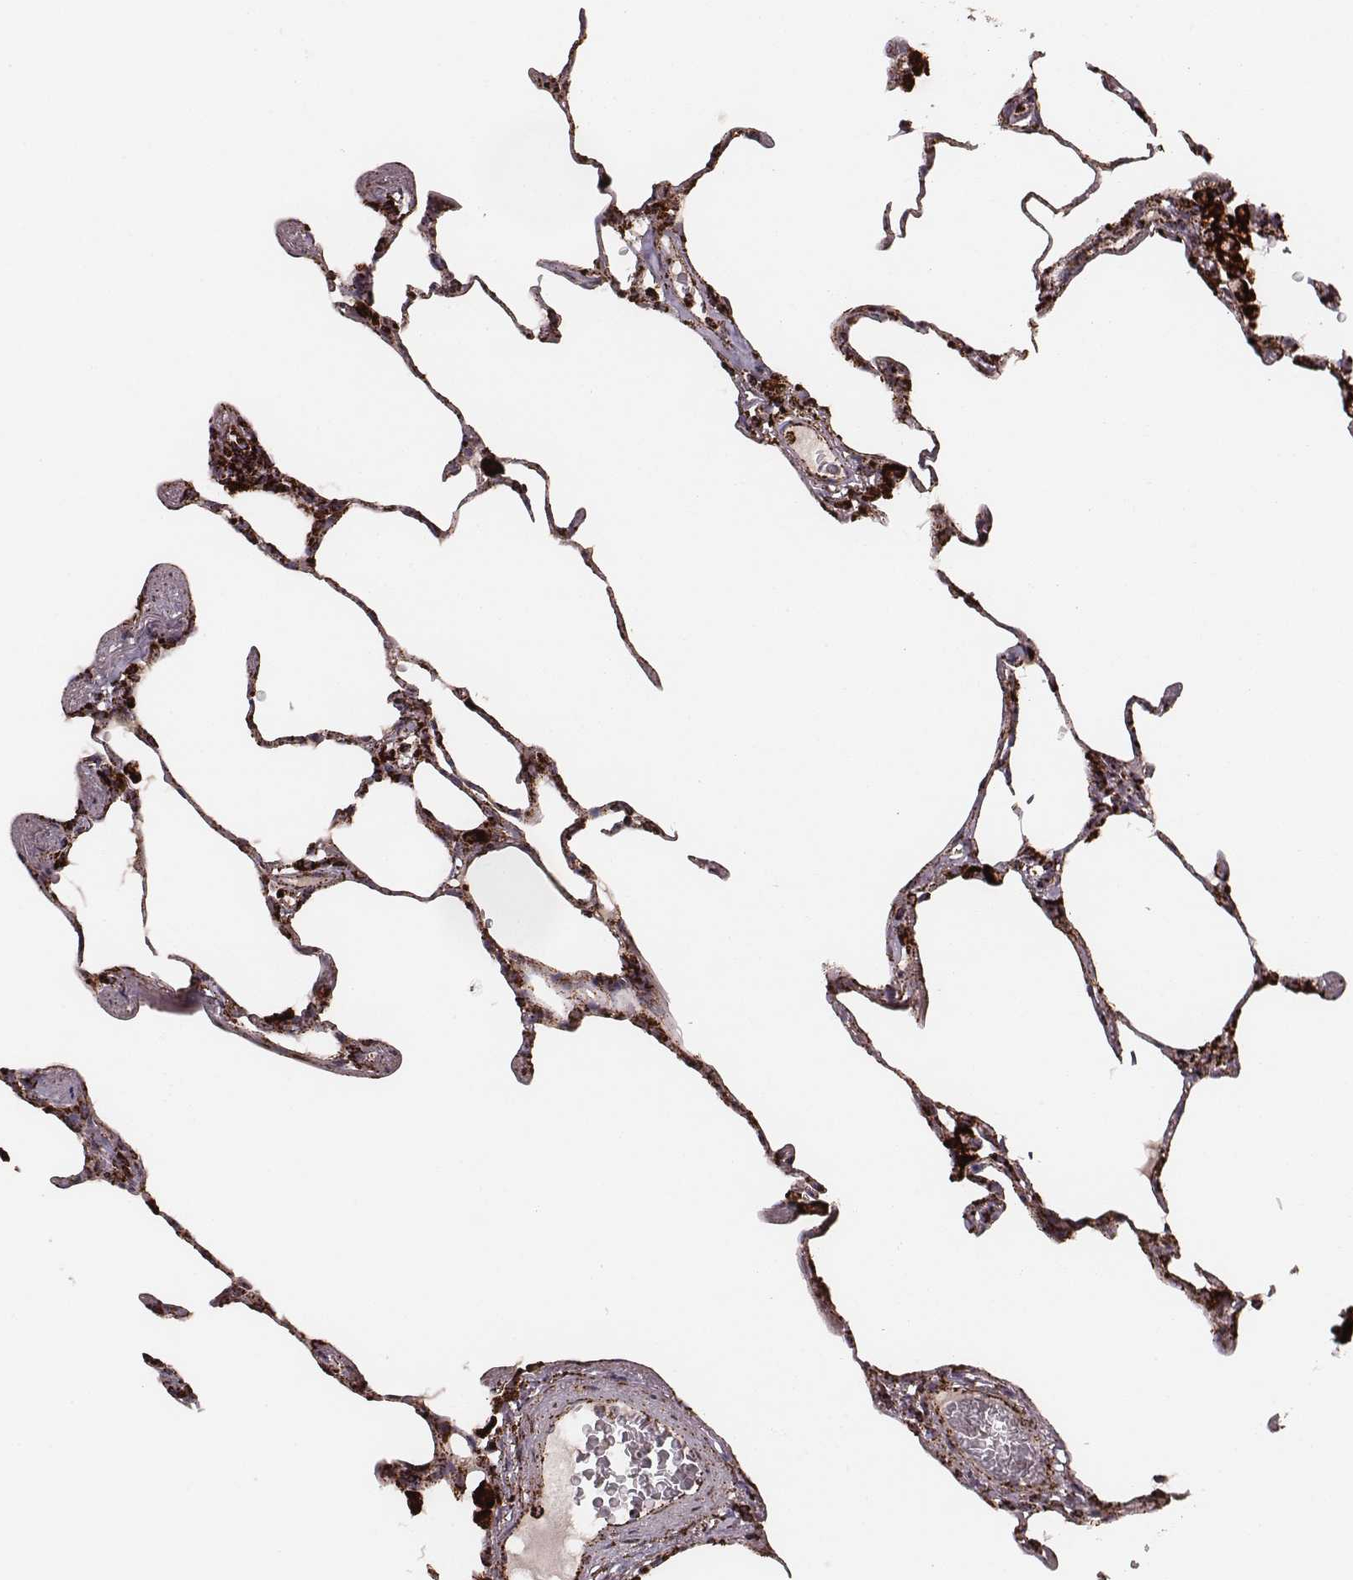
{"staining": {"intensity": "strong", "quantity": ">75%", "location": "cytoplasmic/membranous"}, "tissue": "lung", "cell_type": "Alveolar cells", "image_type": "normal", "snomed": [{"axis": "morphology", "description": "Normal tissue, NOS"}, {"axis": "topography", "description": "Lung"}], "caption": "Alveolar cells show high levels of strong cytoplasmic/membranous expression in about >75% of cells in normal human lung. Ihc stains the protein of interest in brown and the nuclei are stained blue.", "gene": "TUFM", "patient": {"sex": "female", "age": 57}}